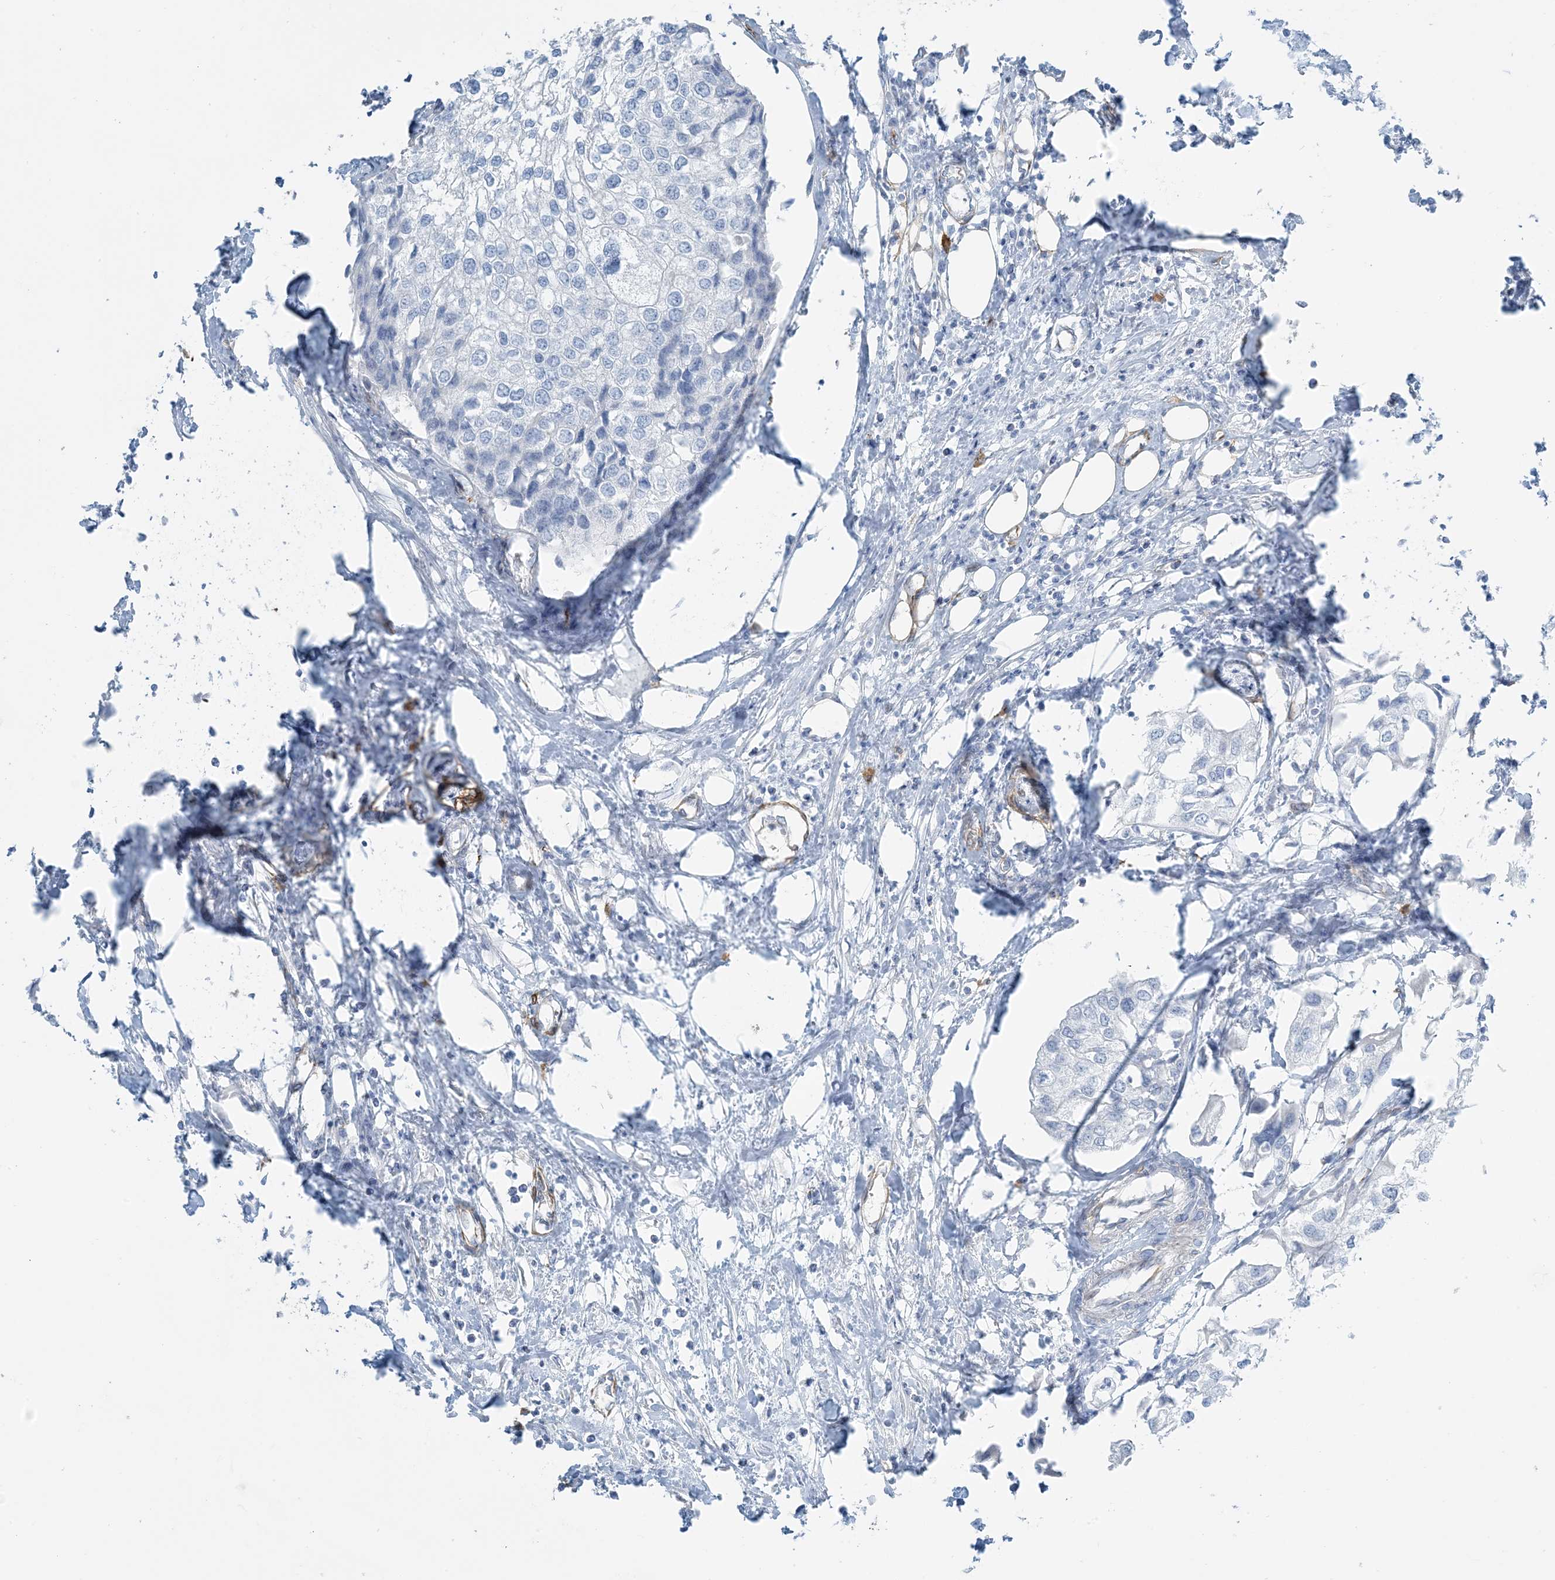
{"staining": {"intensity": "negative", "quantity": "none", "location": "none"}, "tissue": "urothelial cancer", "cell_type": "Tumor cells", "image_type": "cancer", "snomed": [{"axis": "morphology", "description": "Urothelial carcinoma, High grade"}, {"axis": "topography", "description": "Urinary bladder"}], "caption": "High power microscopy photomicrograph of an immunohistochemistry photomicrograph of high-grade urothelial carcinoma, revealing no significant positivity in tumor cells.", "gene": "EPS8L3", "patient": {"sex": "male", "age": 64}}